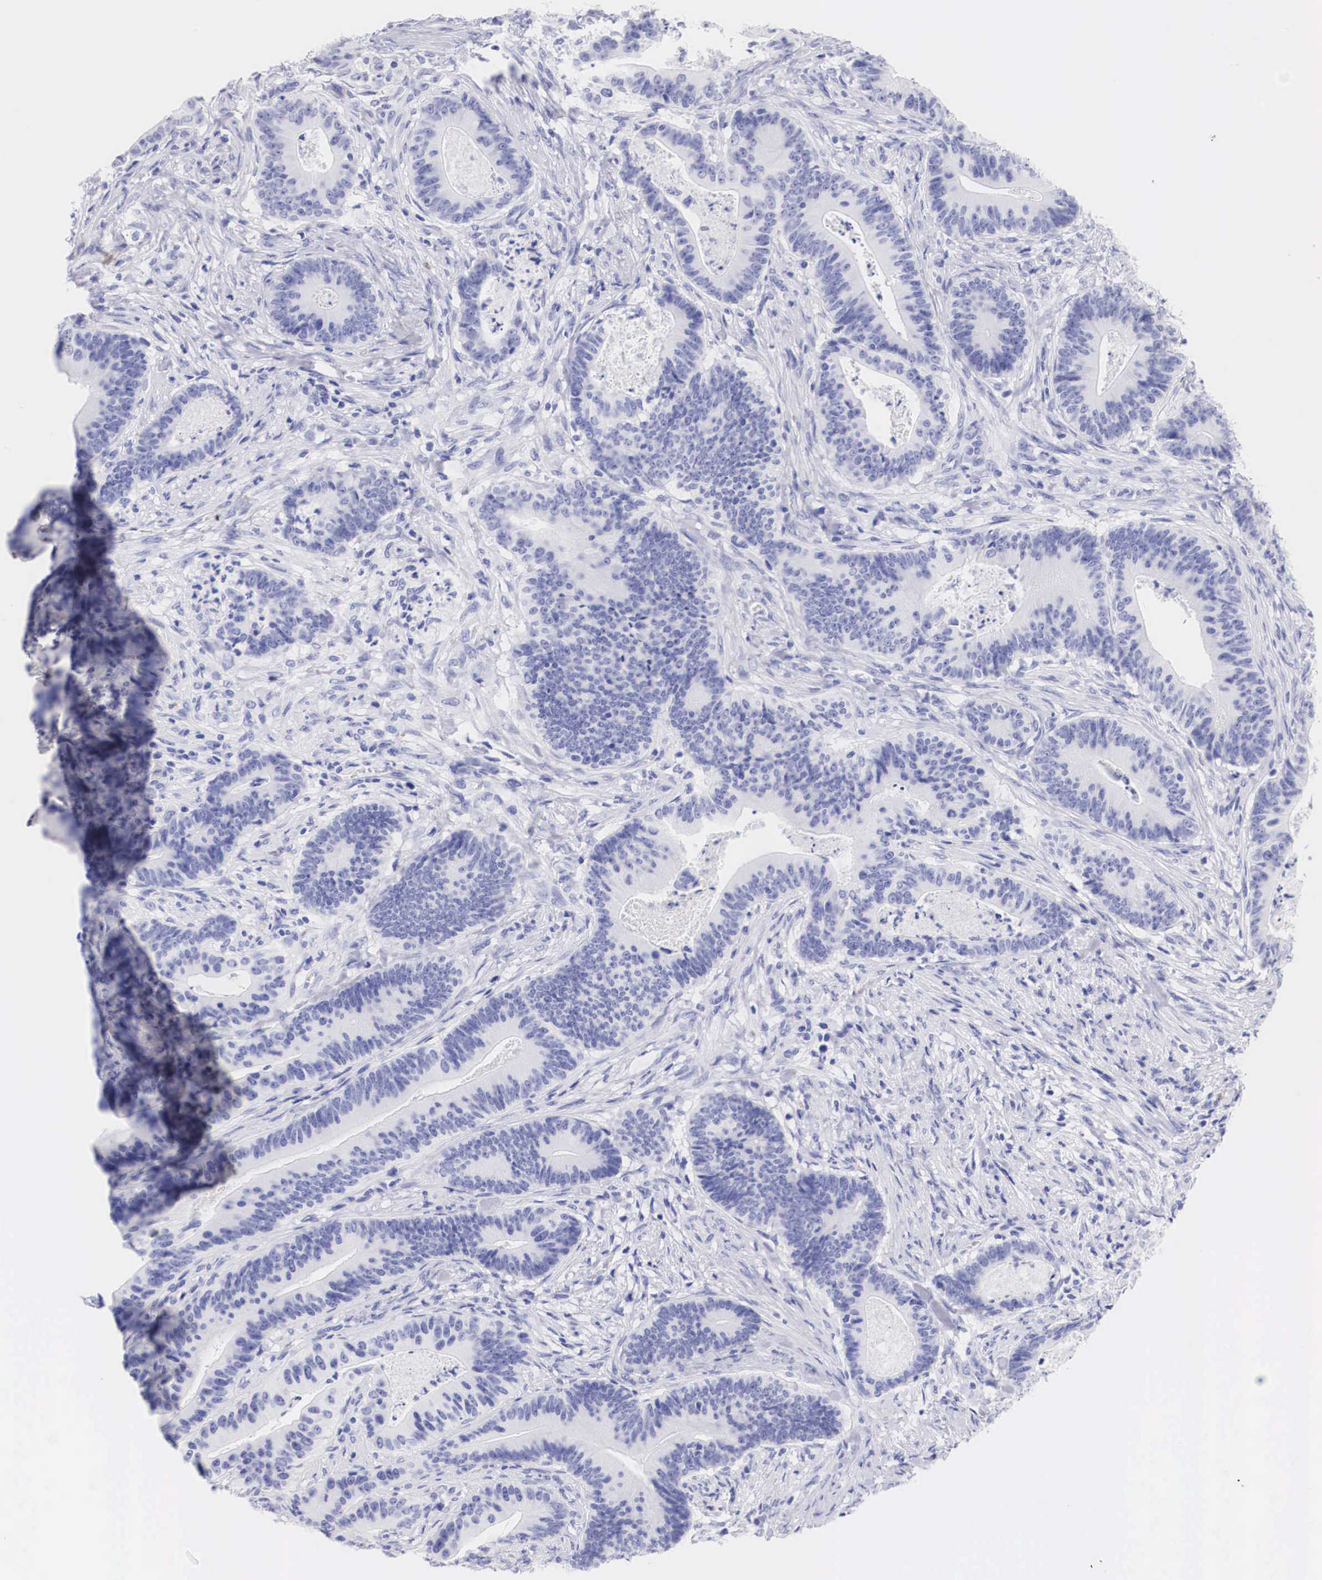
{"staining": {"intensity": "negative", "quantity": "none", "location": "none"}, "tissue": "stomach cancer", "cell_type": "Tumor cells", "image_type": "cancer", "snomed": [{"axis": "morphology", "description": "Adenocarcinoma, NOS"}, {"axis": "topography", "description": "Stomach, lower"}], "caption": "IHC image of stomach adenocarcinoma stained for a protein (brown), which shows no positivity in tumor cells.", "gene": "TYR", "patient": {"sex": "female", "age": 86}}